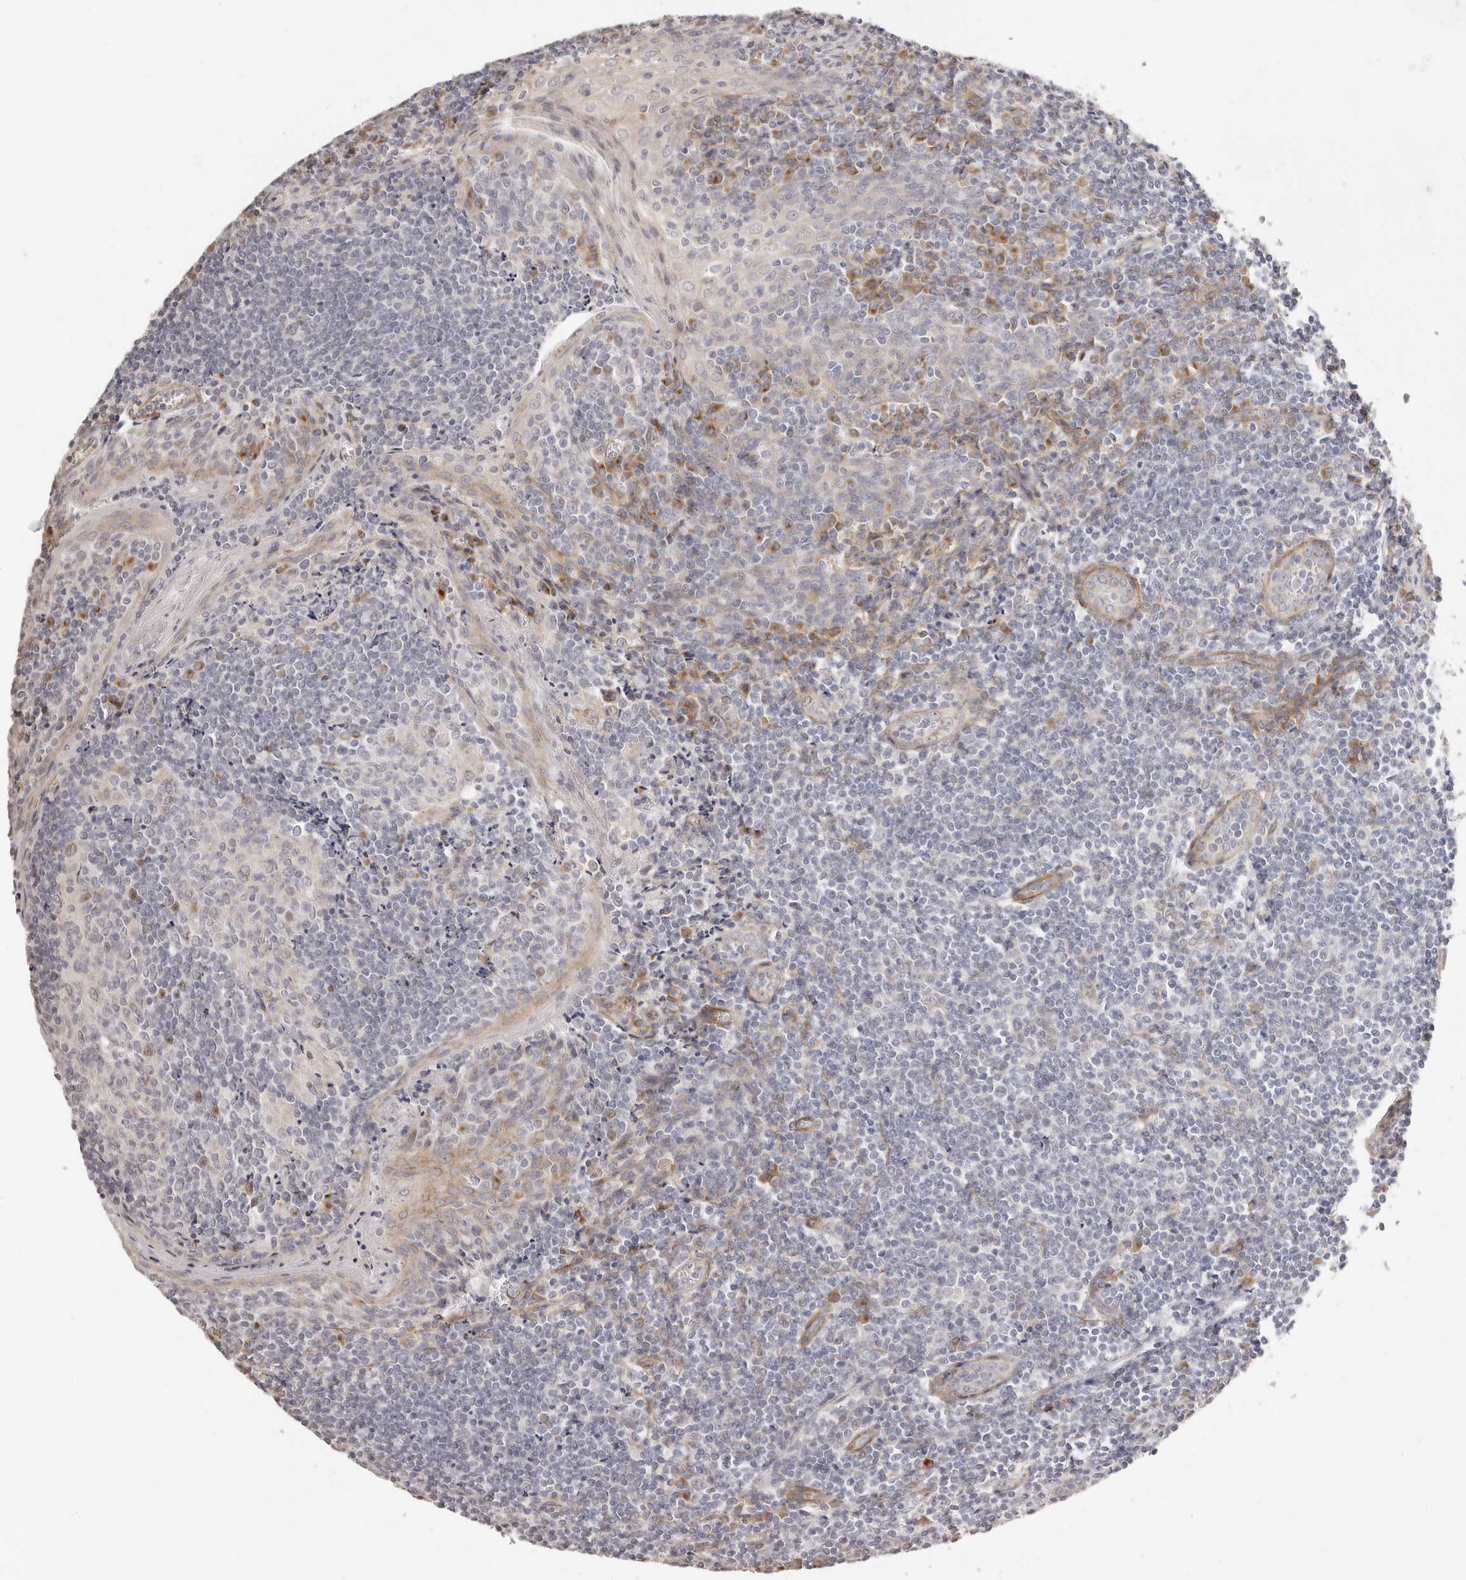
{"staining": {"intensity": "negative", "quantity": "none", "location": "none"}, "tissue": "tonsil", "cell_type": "Germinal center cells", "image_type": "normal", "snomed": [{"axis": "morphology", "description": "Normal tissue, NOS"}, {"axis": "topography", "description": "Tonsil"}], "caption": "DAB (3,3'-diaminobenzidine) immunohistochemical staining of benign tonsil reveals no significant staining in germinal center cells.", "gene": "RABAC1", "patient": {"sex": "male", "age": 27}}